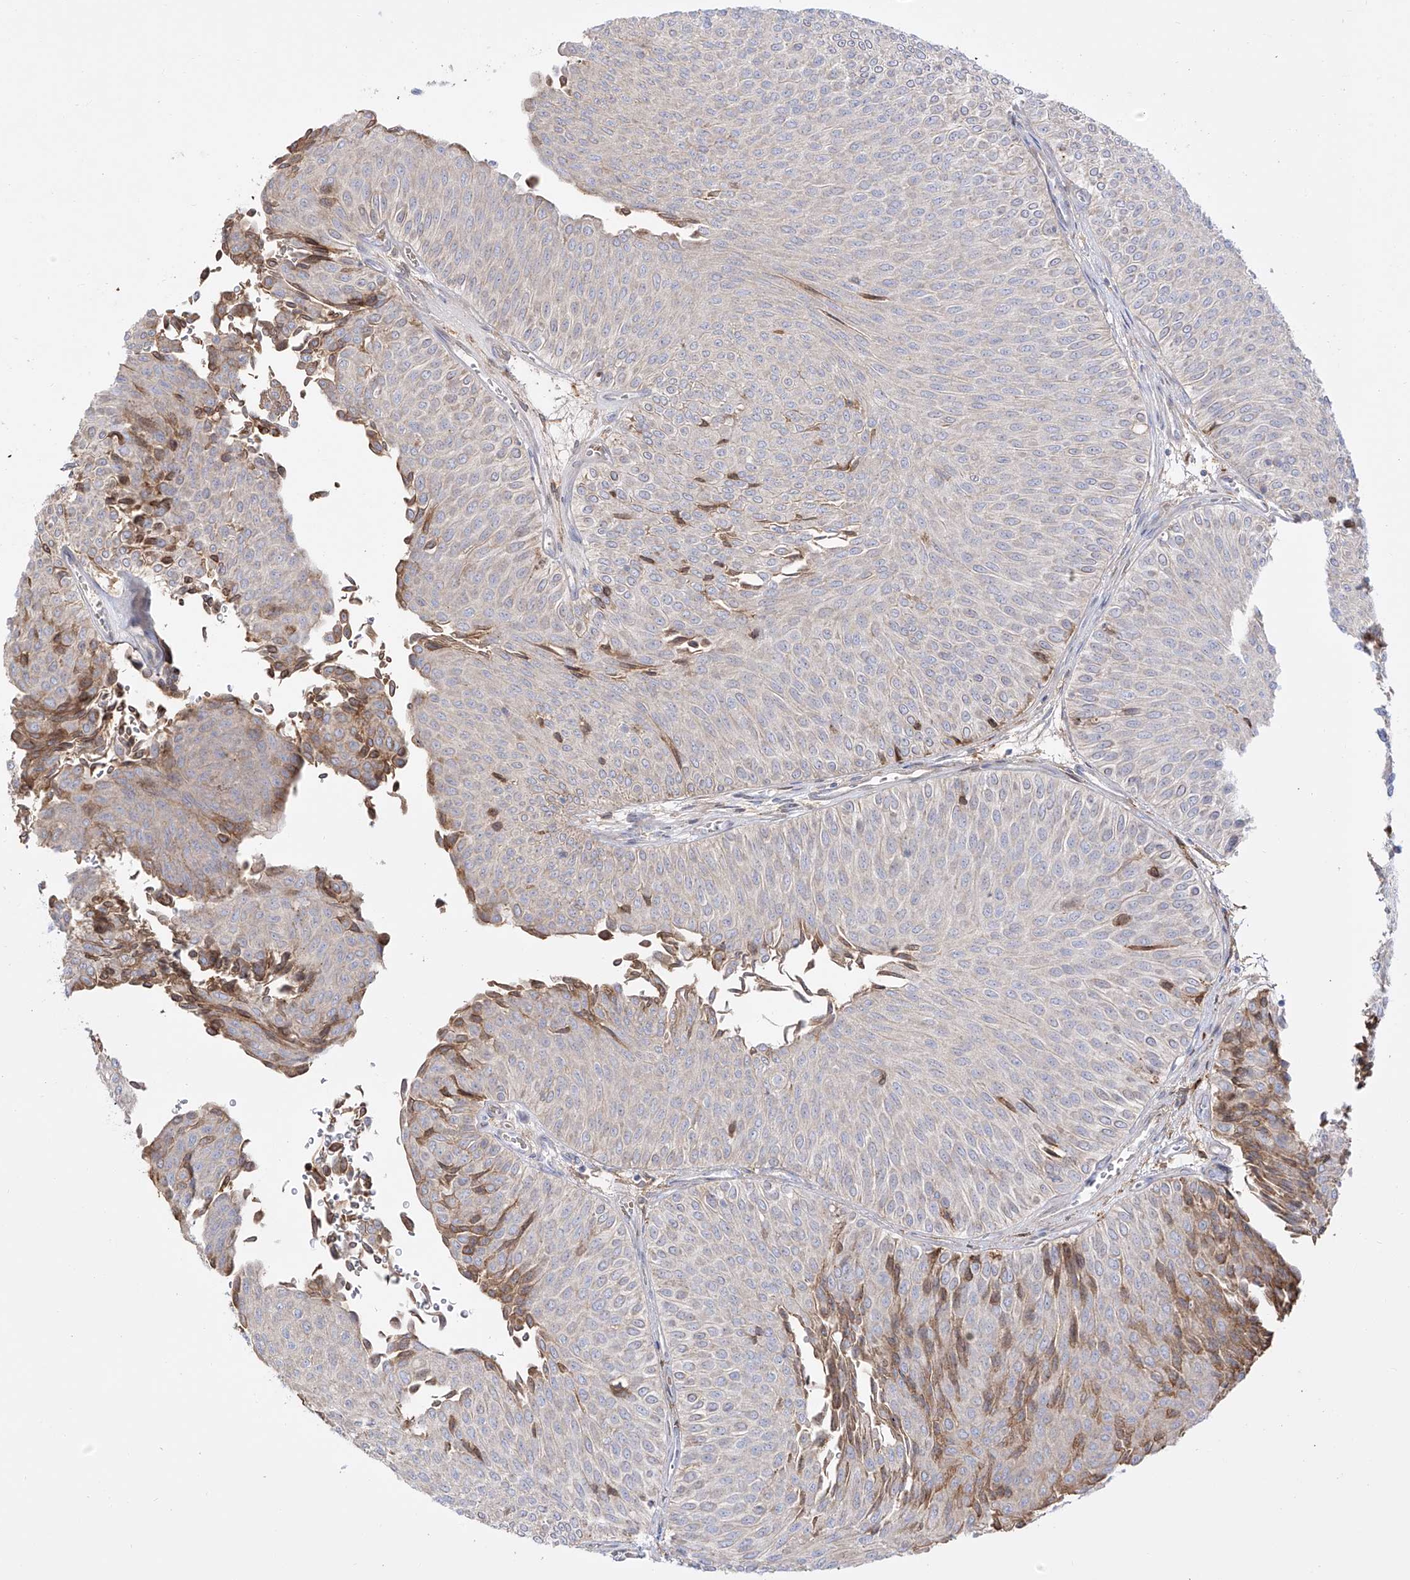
{"staining": {"intensity": "moderate", "quantity": "<25%", "location": "cytoplasmic/membranous"}, "tissue": "urothelial cancer", "cell_type": "Tumor cells", "image_type": "cancer", "snomed": [{"axis": "morphology", "description": "Urothelial carcinoma, Low grade"}, {"axis": "topography", "description": "Urinary bladder"}], "caption": "Brown immunohistochemical staining in urothelial cancer demonstrates moderate cytoplasmic/membranous expression in about <25% of tumor cells. Using DAB (3,3'-diaminobenzidine) (brown) and hematoxylin (blue) stains, captured at high magnification using brightfield microscopy.", "gene": "ZGRF1", "patient": {"sex": "male", "age": 78}}